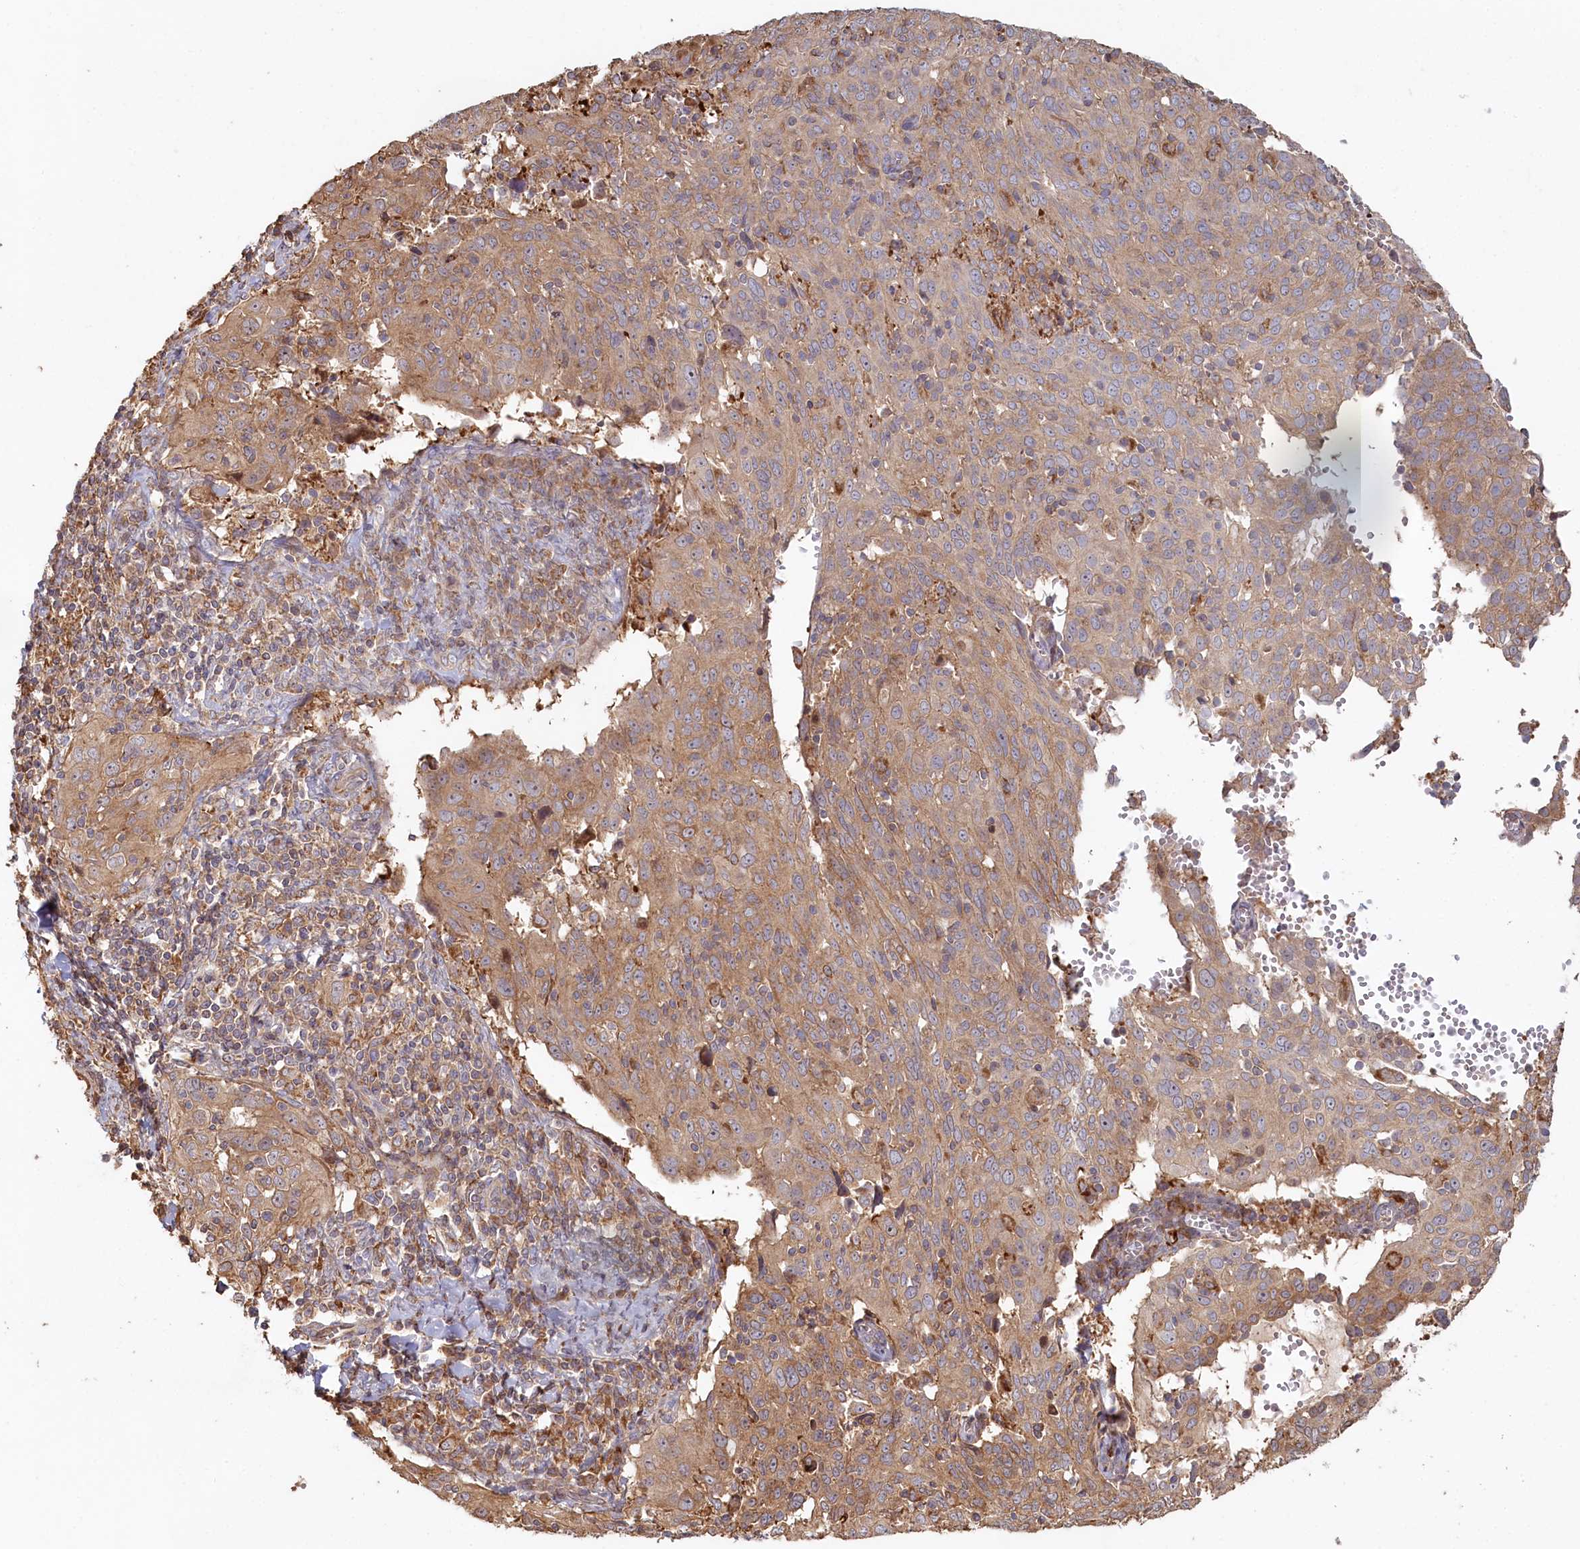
{"staining": {"intensity": "weak", "quantity": ">75%", "location": "cytoplasmic/membranous"}, "tissue": "cervical cancer", "cell_type": "Tumor cells", "image_type": "cancer", "snomed": [{"axis": "morphology", "description": "Squamous cell carcinoma, NOS"}, {"axis": "topography", "description": "Cervix"}], "caption": "Immunohistochemistry (IHC) (DAB (3,3'-diaminobenzidine)) staining of human cervical squamous cell carcinoma reveals weak cytoplasmic/membranous protein staining in about >75% of tumor cells.", "gene": "HAL", "patient": {"sex": "female", "age": 31}}